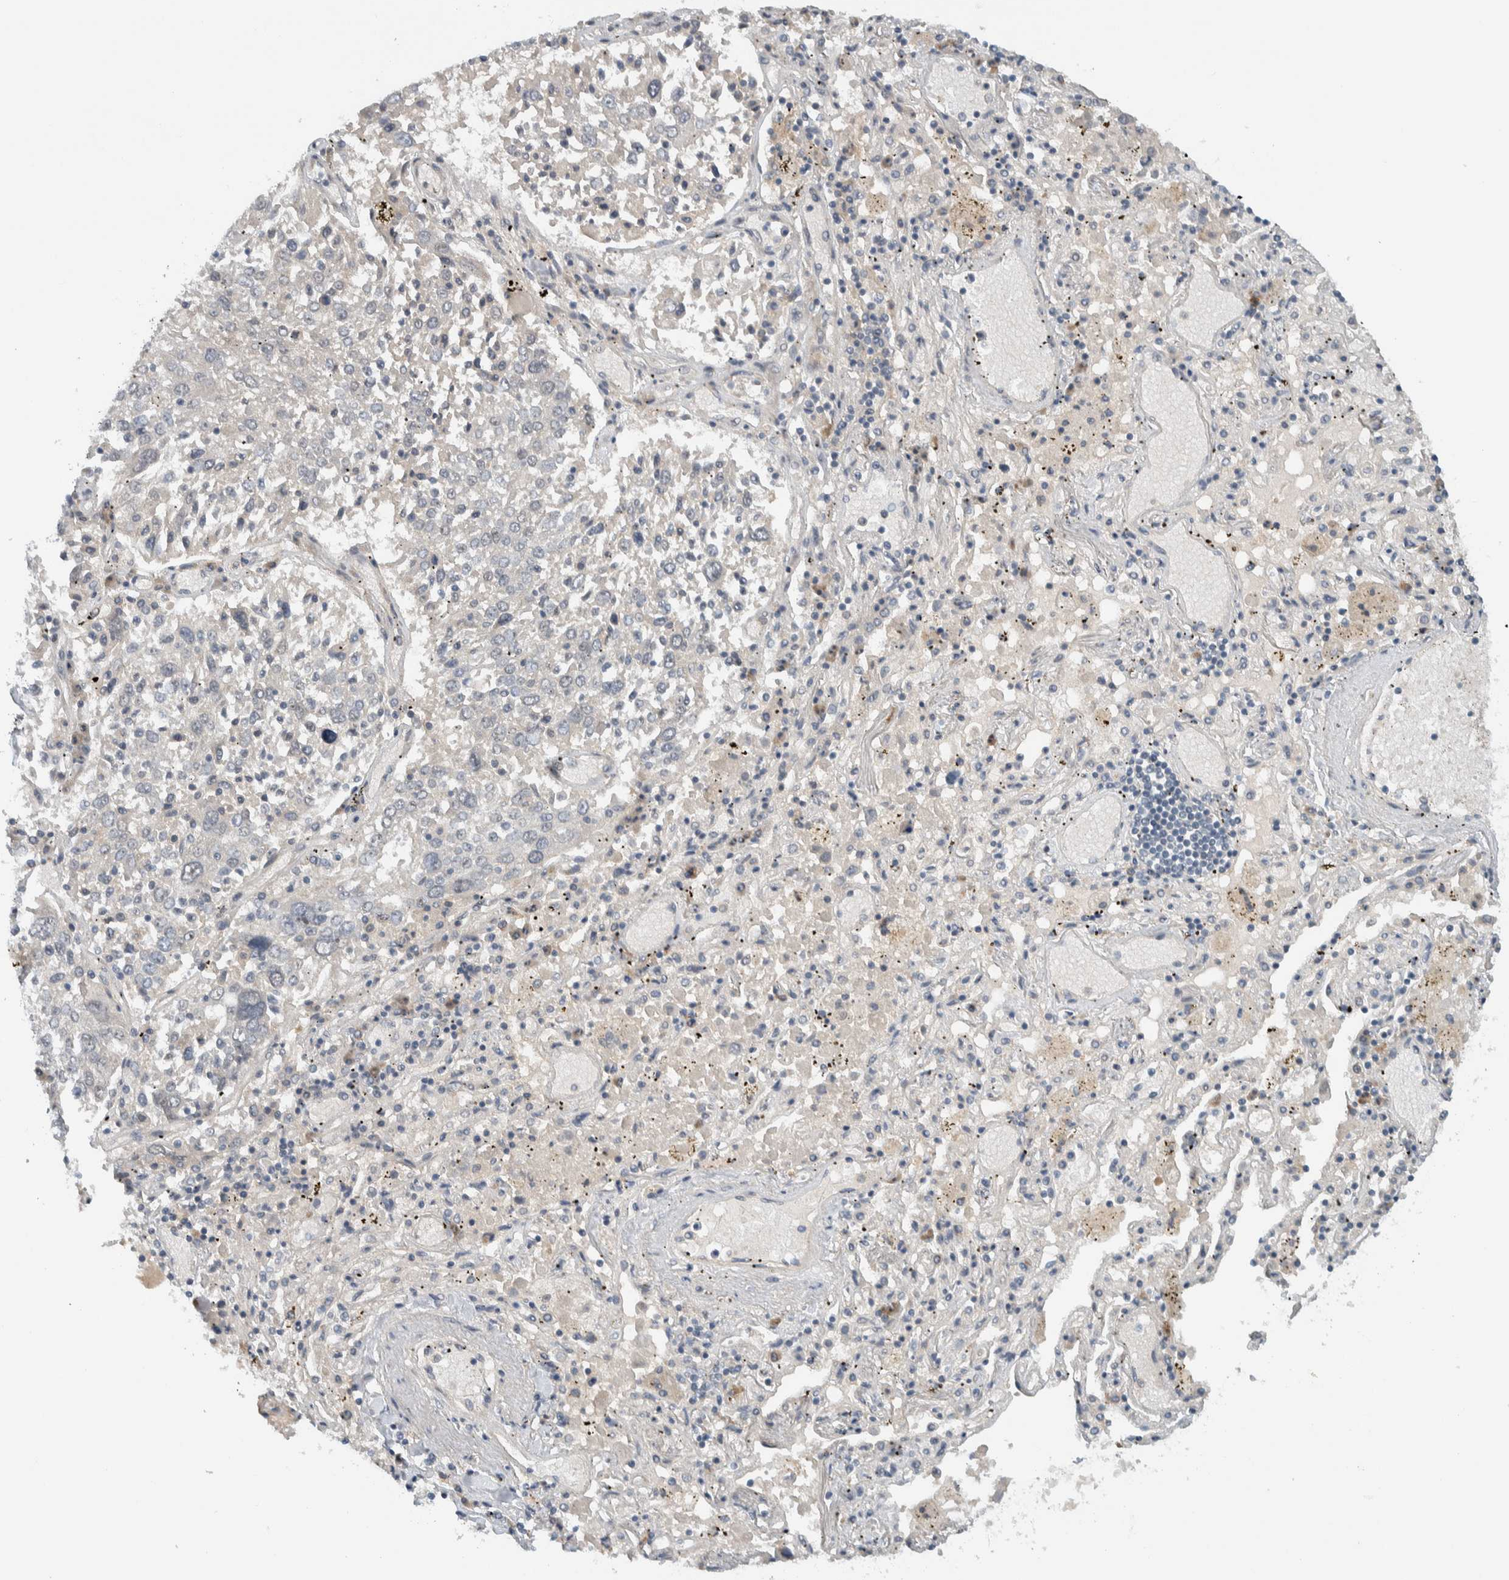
{"staining": {"intensity": "negative", "quantity": "none", "location": "none"}, "tissue": "lung cancer", "cell_type": "Tumor cells", "image_type": "cancer", "snomed": [{"axis": "morphology", "description": "Squamous cell carcinoma, NOS"}, {"axis": "topography", "description": "Lung"}], "caption": "IHC of lung cancer (squamous cell carcinoma) exhibits no positivity in tumor cells. (Immunohistochemistry (ihc), brightfield microscopy, high magnification).", "gene": "MPRIP", "patient": {"sex": "male", "age": 65}}